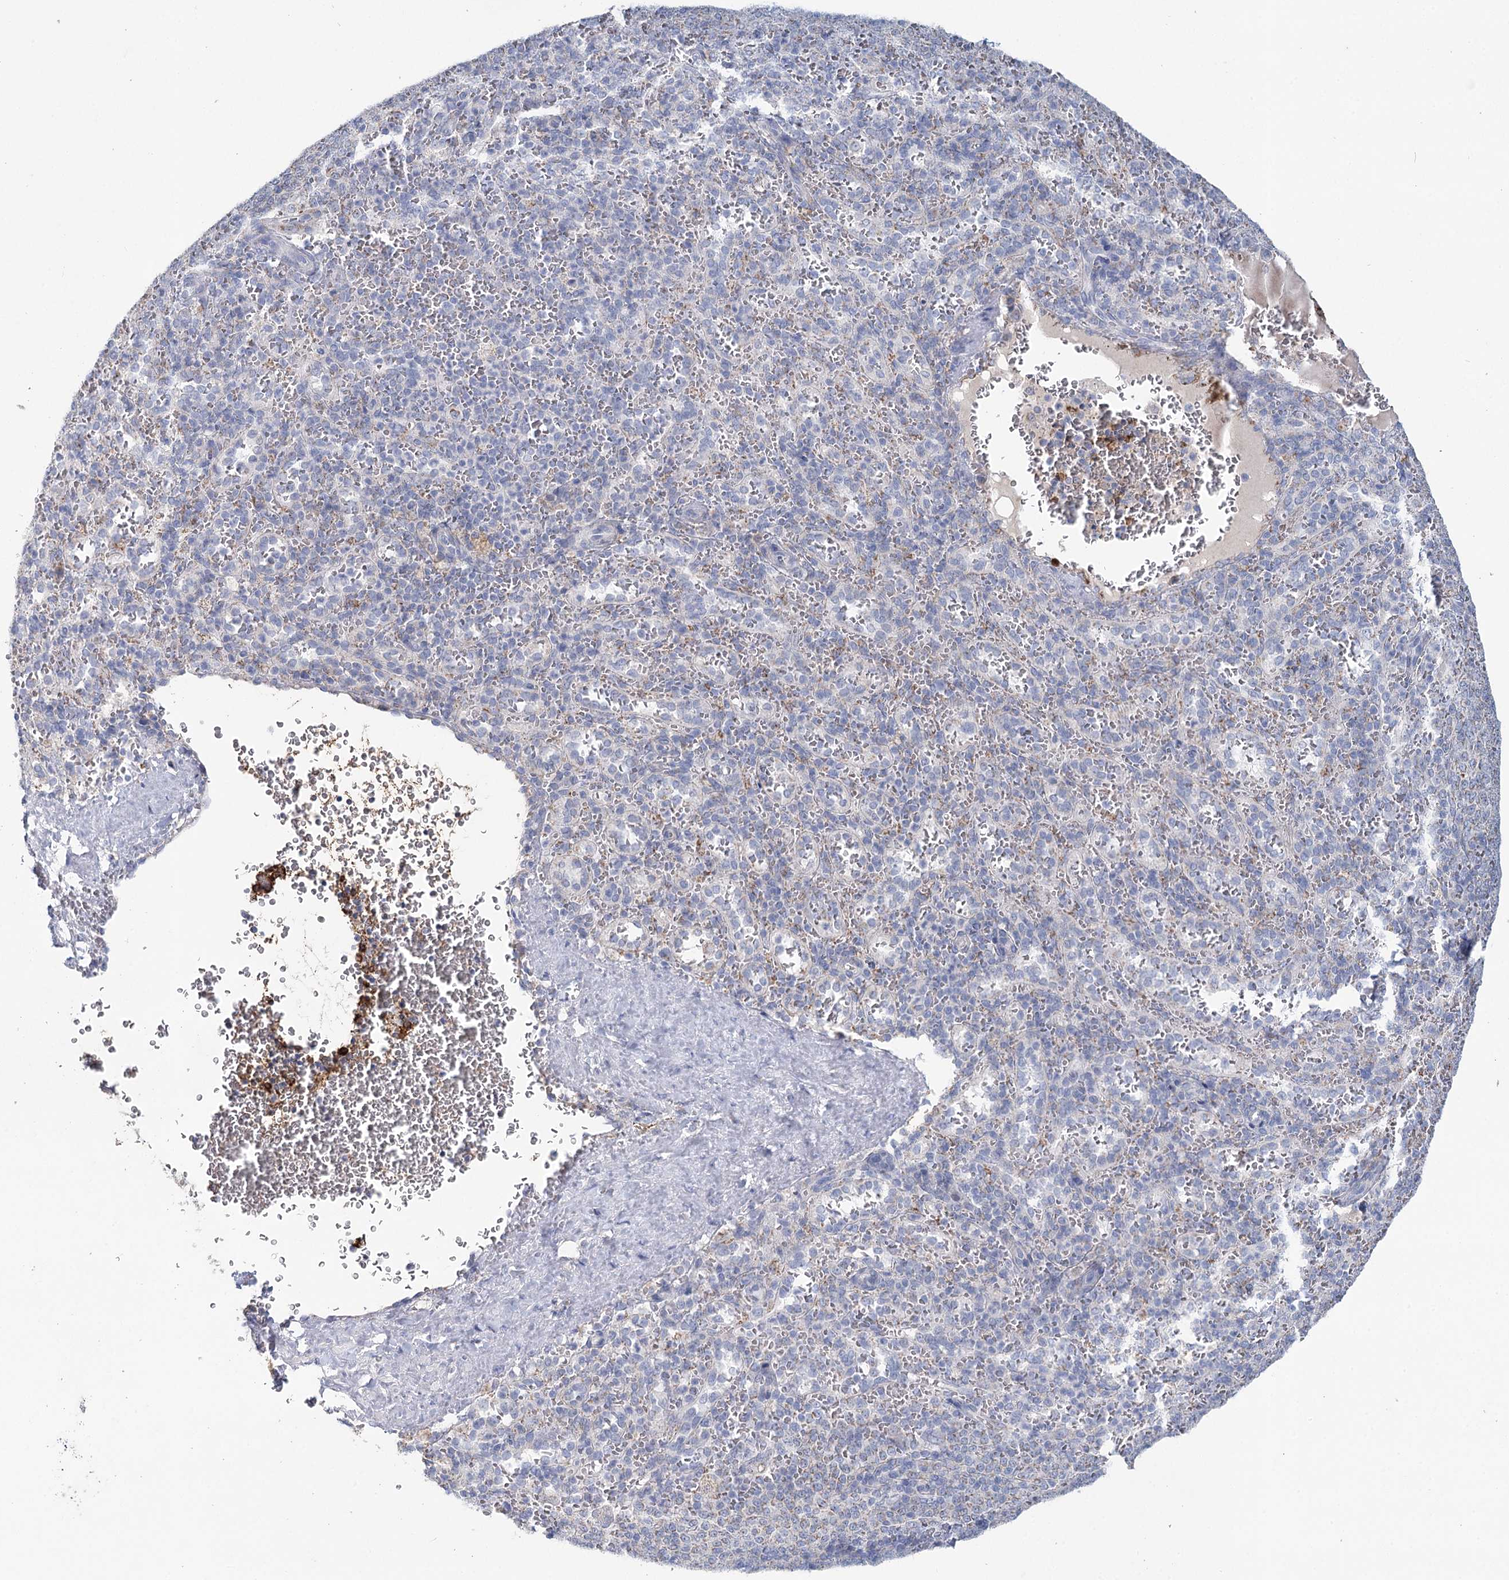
{"staining": {"intensity": "negative", "quantity": "none", "location": "none"}, "tissue": "spleen", "cell_type": "Cells in red pulp", "image_type": "normal", "snomed": [{"axis": "morphology", "description": "Normal tissue, NOS"}, {"axis": "topography", "description": "Spleen"}], "caption": "This is a photomicrograph of IHC staining of benign spleen, which shows no expression in cells in red pulp. The staining is performed using DAB brown chromogen with nuclei counter-stained in using hematoxylin.", "gene": "ARHGAP44", "patient": {"sex": "female", "age": 21}}